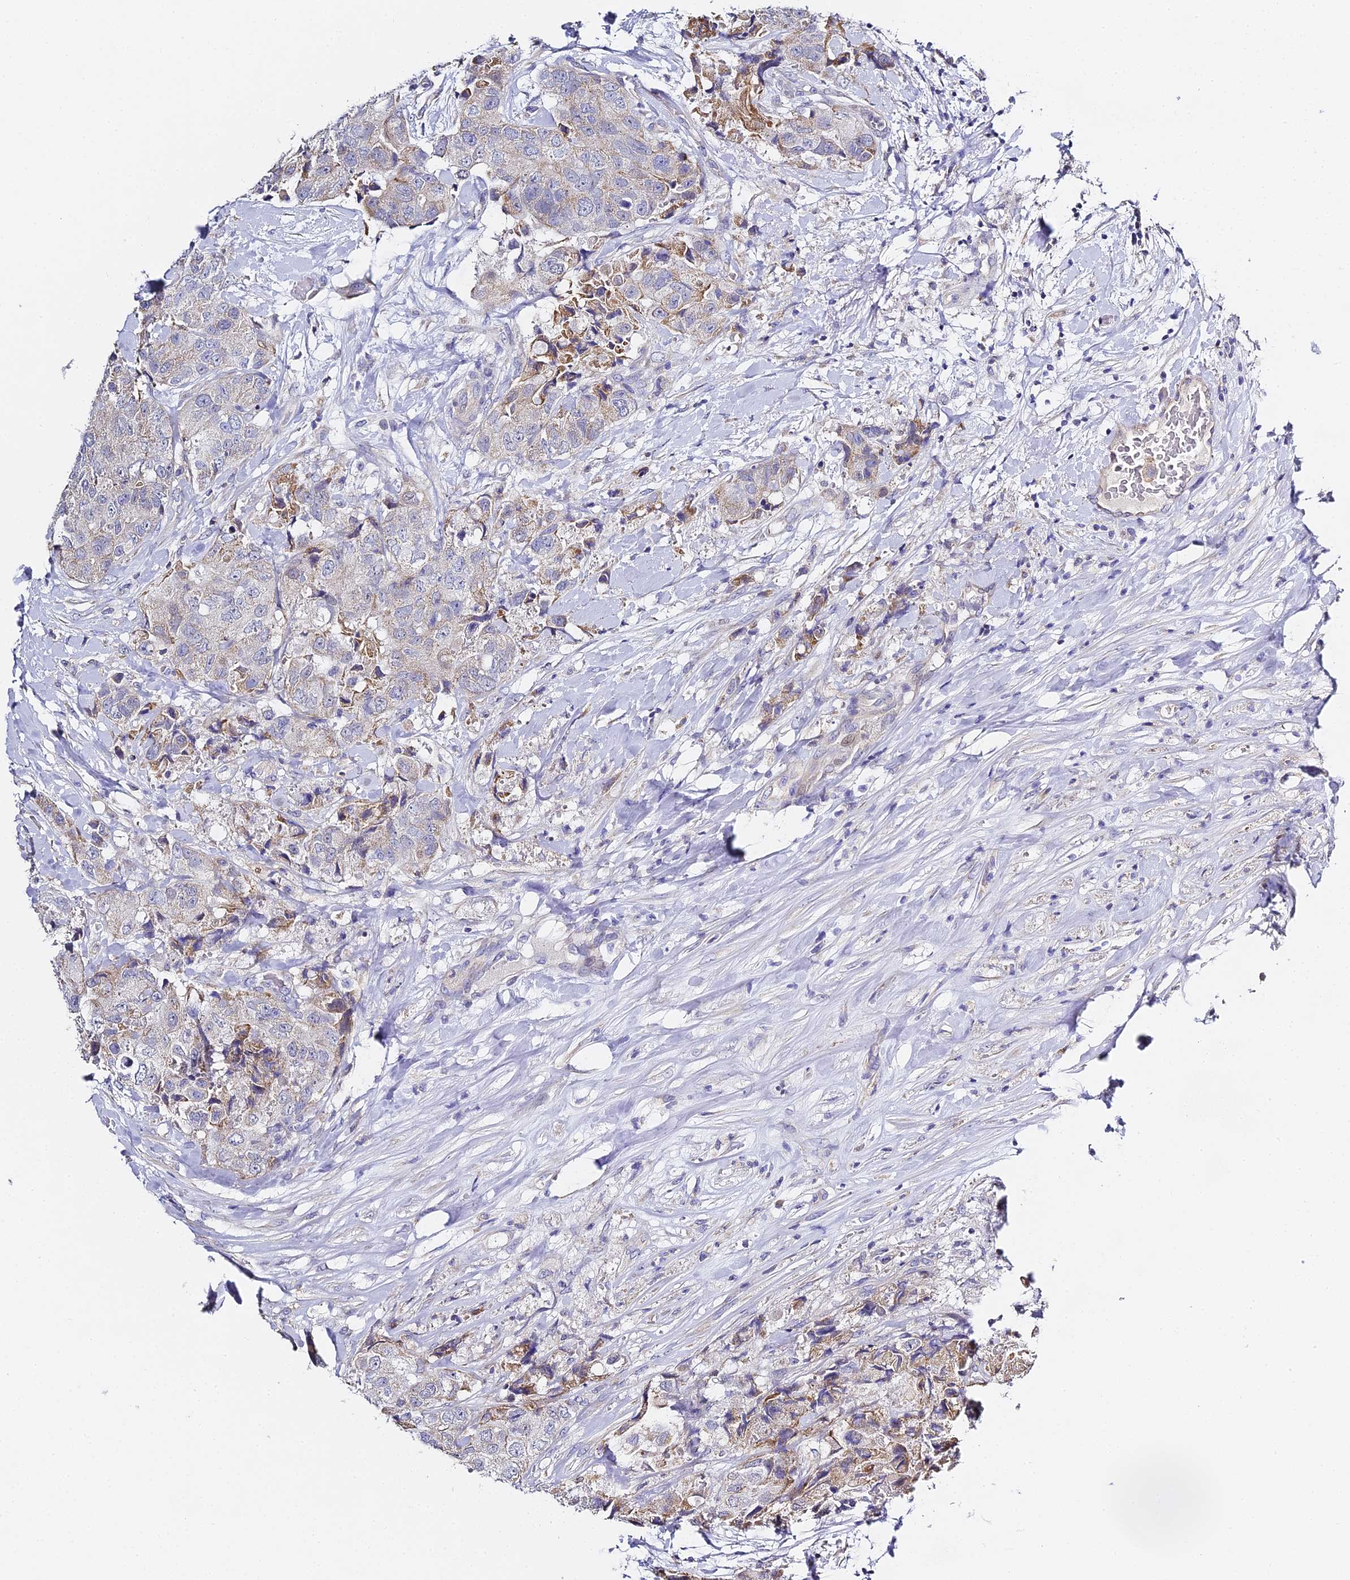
{"staining": {"intensity": "moderate", "quantity": "<25%", "location": "cytoplasmic/membranous"}, "tissue": "breast cancer", "cell_type": "Tumor cells", "image_type": "cancer", "snomed": [{"axis": "morphology", "description": "Duct carcinoma"}, {"axis": "topography", "description": "Breast"}], "caption": "Protein staining by immunohistochemistry (IHC) demonstrates moderate cytoplasmic/membranous staining in about <25% of tumor cells in breast cancer.", "gene": "SERP1", "patient": {"sex": "female", "age": 62}}